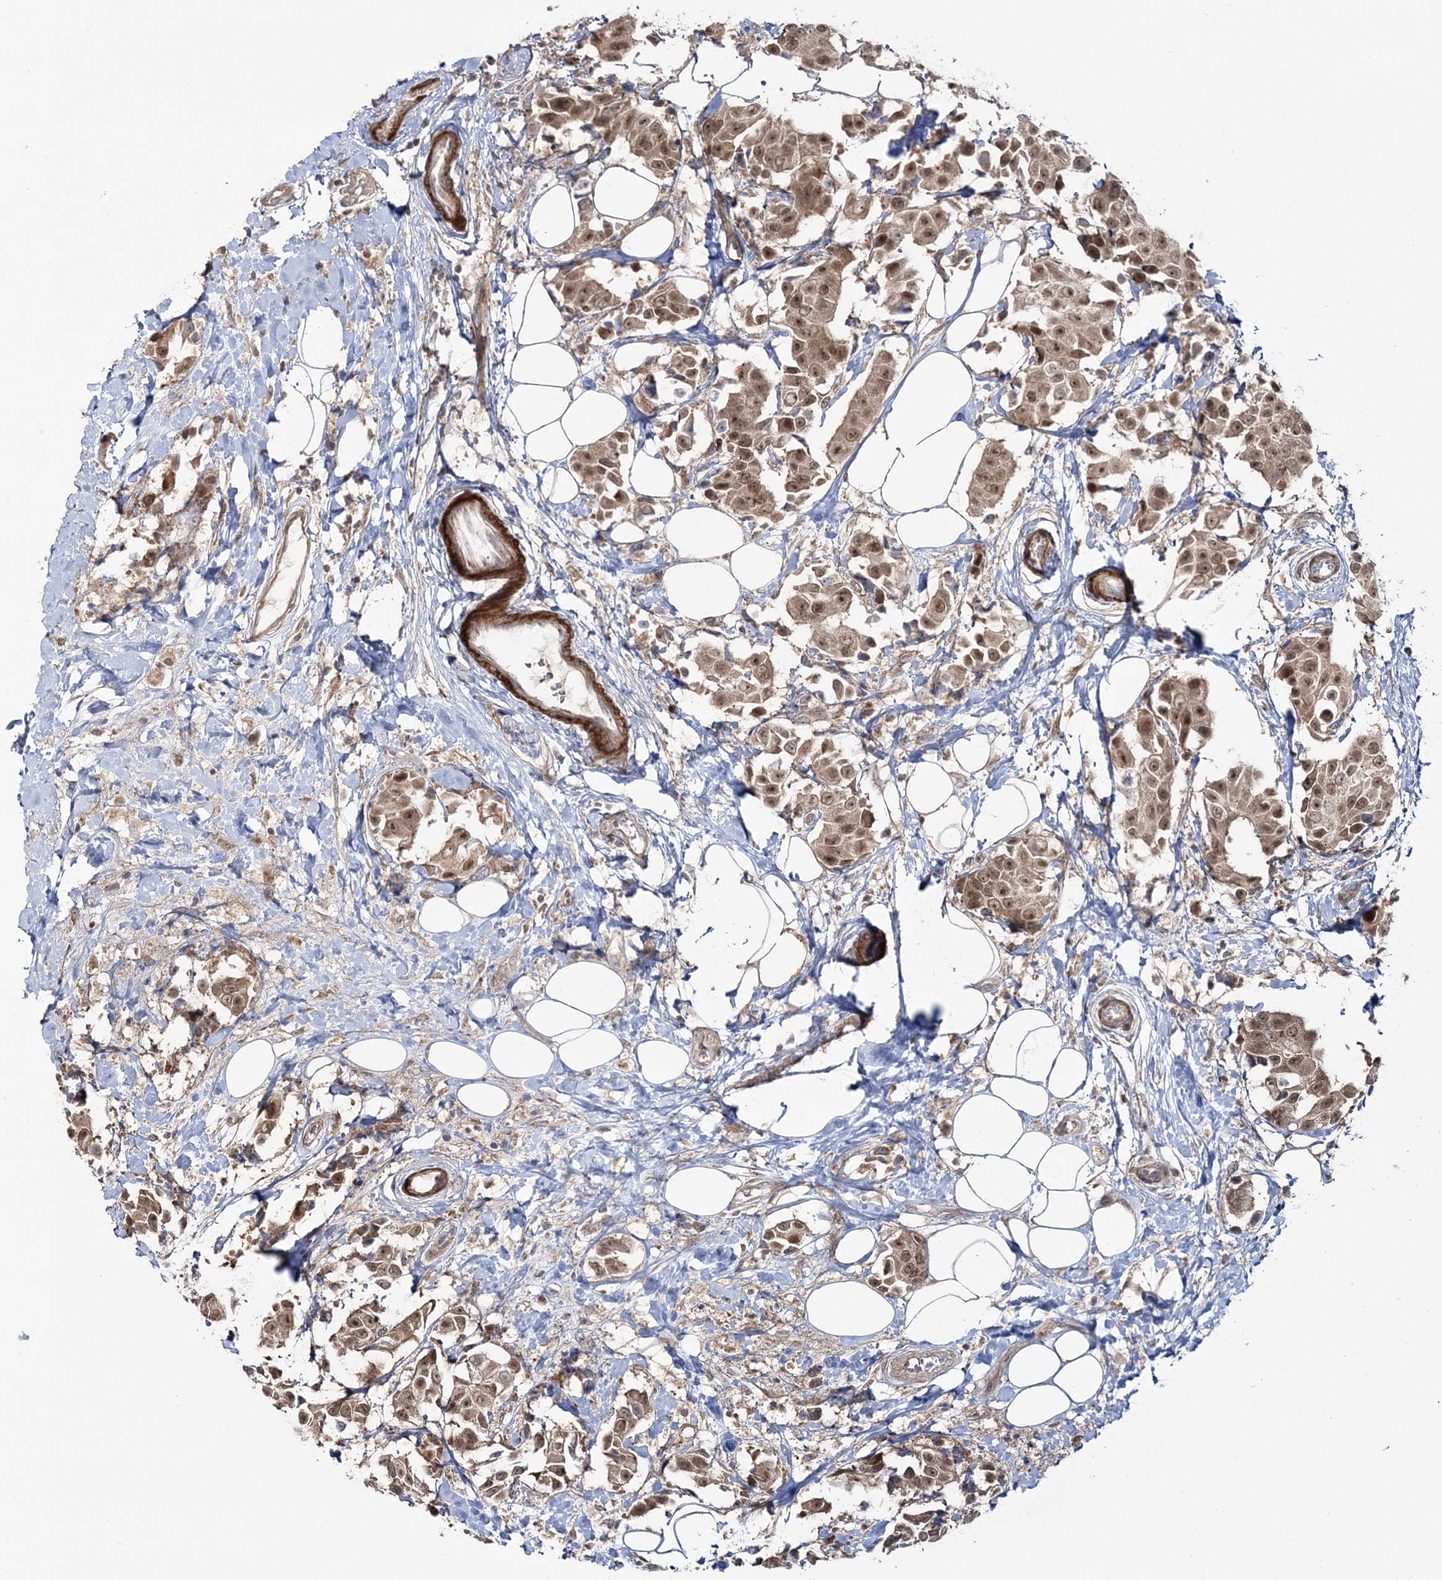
{"staining": {"intensity": "moderate", "quantity": ">75%", "location": "cytoplasmic/membranous,nuclear"}, "tissue": "breast cancer", "cell_type": "Tumor cells", "image_type": "cancer", "snomed": [{"axis": "morphology", "description": "Normal tissue, NOS"}, {"axis": "morphology", "description": "Duct carcinoma"}, {"axis": "topography", "description": "Breast"}], "caption": "A histopathology image of breast invasive ductal carcinoma stained for a protein displays moderate cytoplasmic/membranous and nuclear brown staining in tumor cells.", "gene": "MOCS2", "patient": {"sex": "female", "age": 39}}